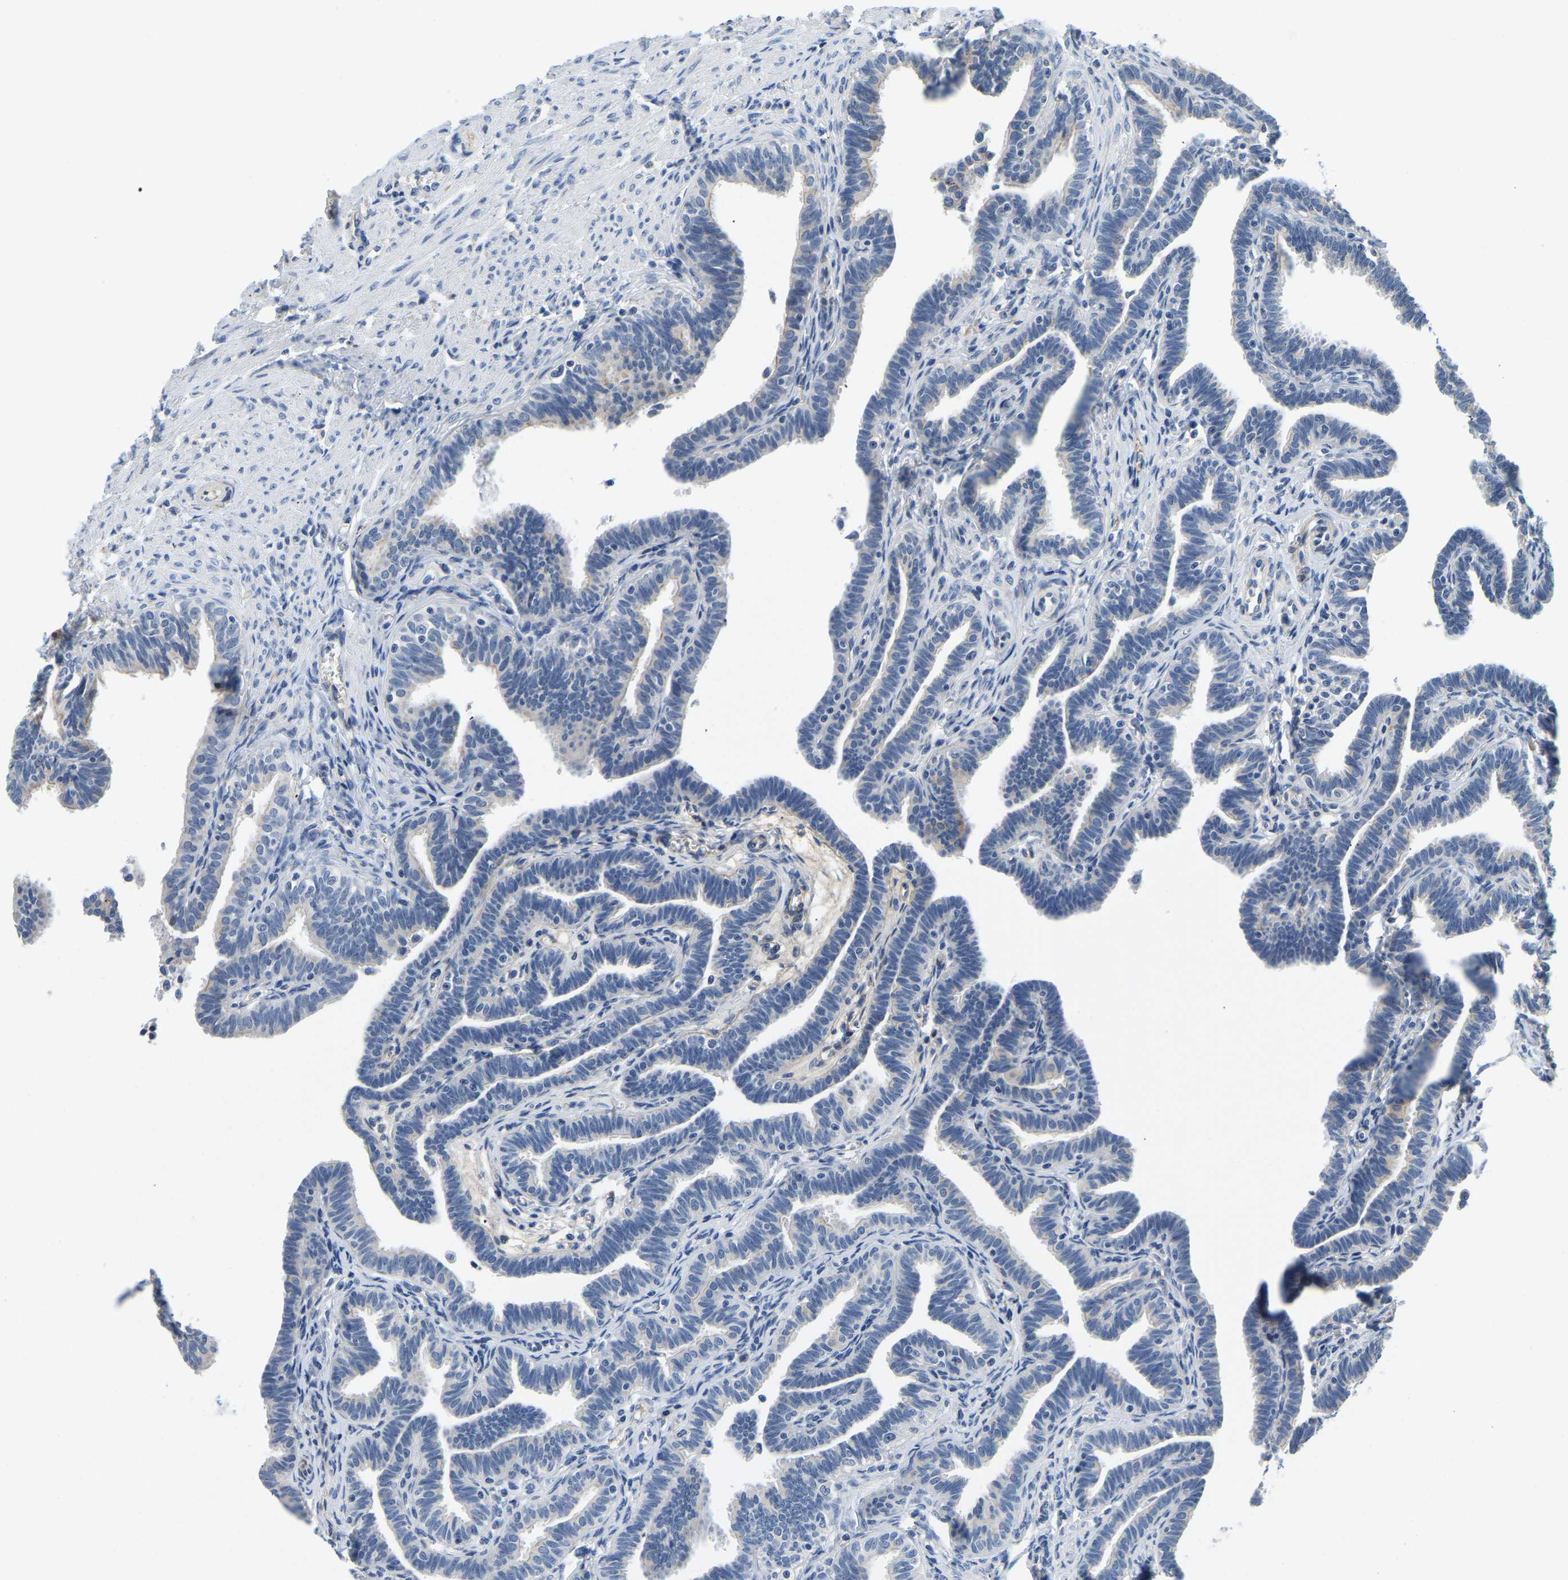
{"staining": {"intensity": "negative", "quantity": "none", "location": "none"}, "tissue": "fallopian tube", "cell_type": "Glandular cells", "image_type": "normal", "snomed": [{"axis": "morphology", "description": "Normal tissue, NOS"}, {"axis": "topography", "description": "Fallopian tube"}, {"axis": "topography", "description": "Ovary"}], "caption": "Immunohistochemistry histopathology image of benign fallopian tube: fallopian tube stained with DAB reveals no significant protein positivity in glandular cells.", "gene": "LIAS", "patient": {"sex": "female", "age": 23}}